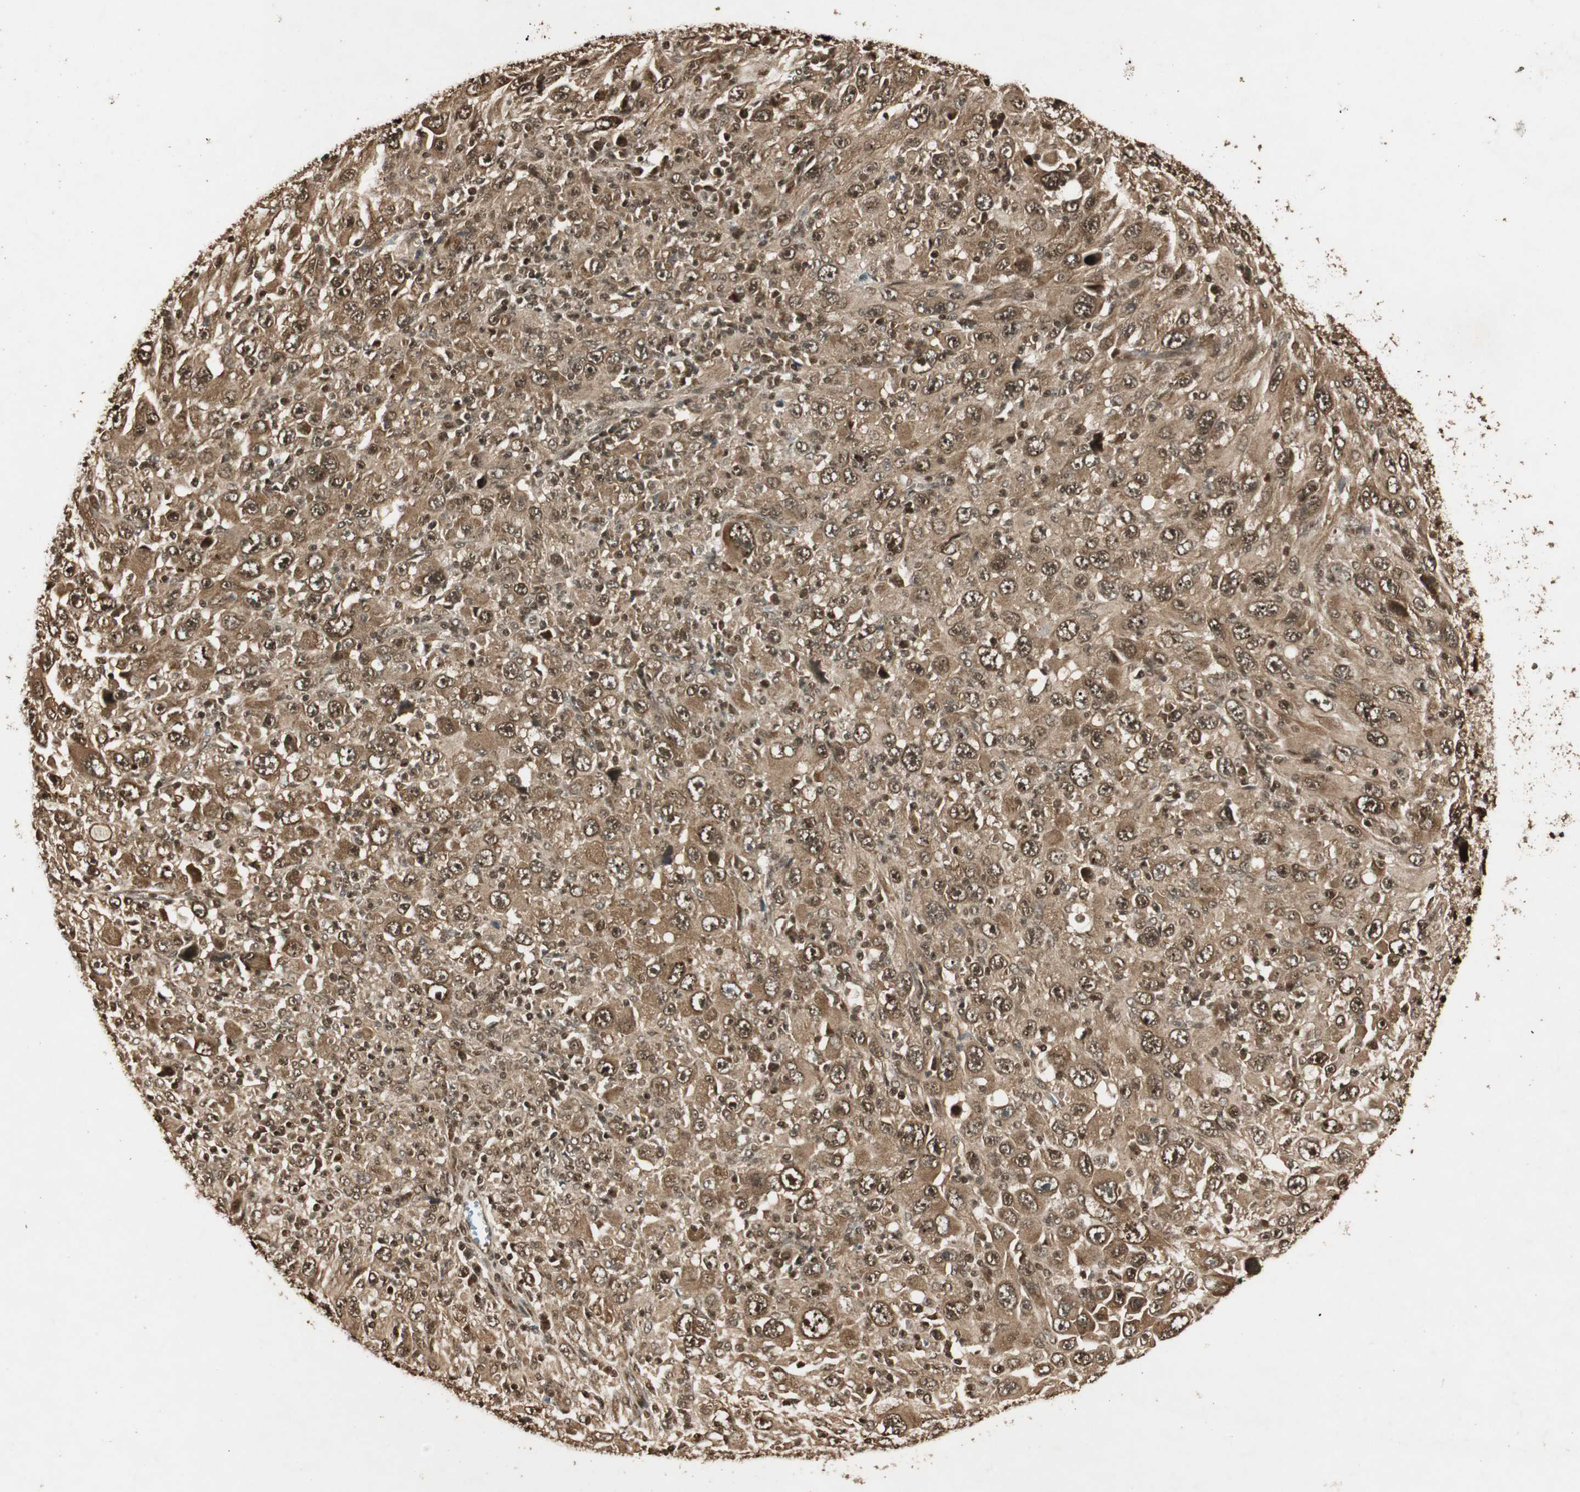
{"staining": {"intensity": "strong", "quantity": ">75%", "location": "cytoplasmic/membranous,nuclear"}, "tissue": "melanoma", "cell_type": "Tumor cells", "image_type": "cancer", "snomed": [{"axis": "morphology", "description": "Malignant melanoma, Metastatic site"}, {"axis": "topography", "description": "Skin"}], "caption": "Strong cytoplasmic/membranous and nuclear expression is seen in about >75% of tumor cells in melanoma.", "gene": "RPA3", "patient": {"sex": "female", "age": 56}}